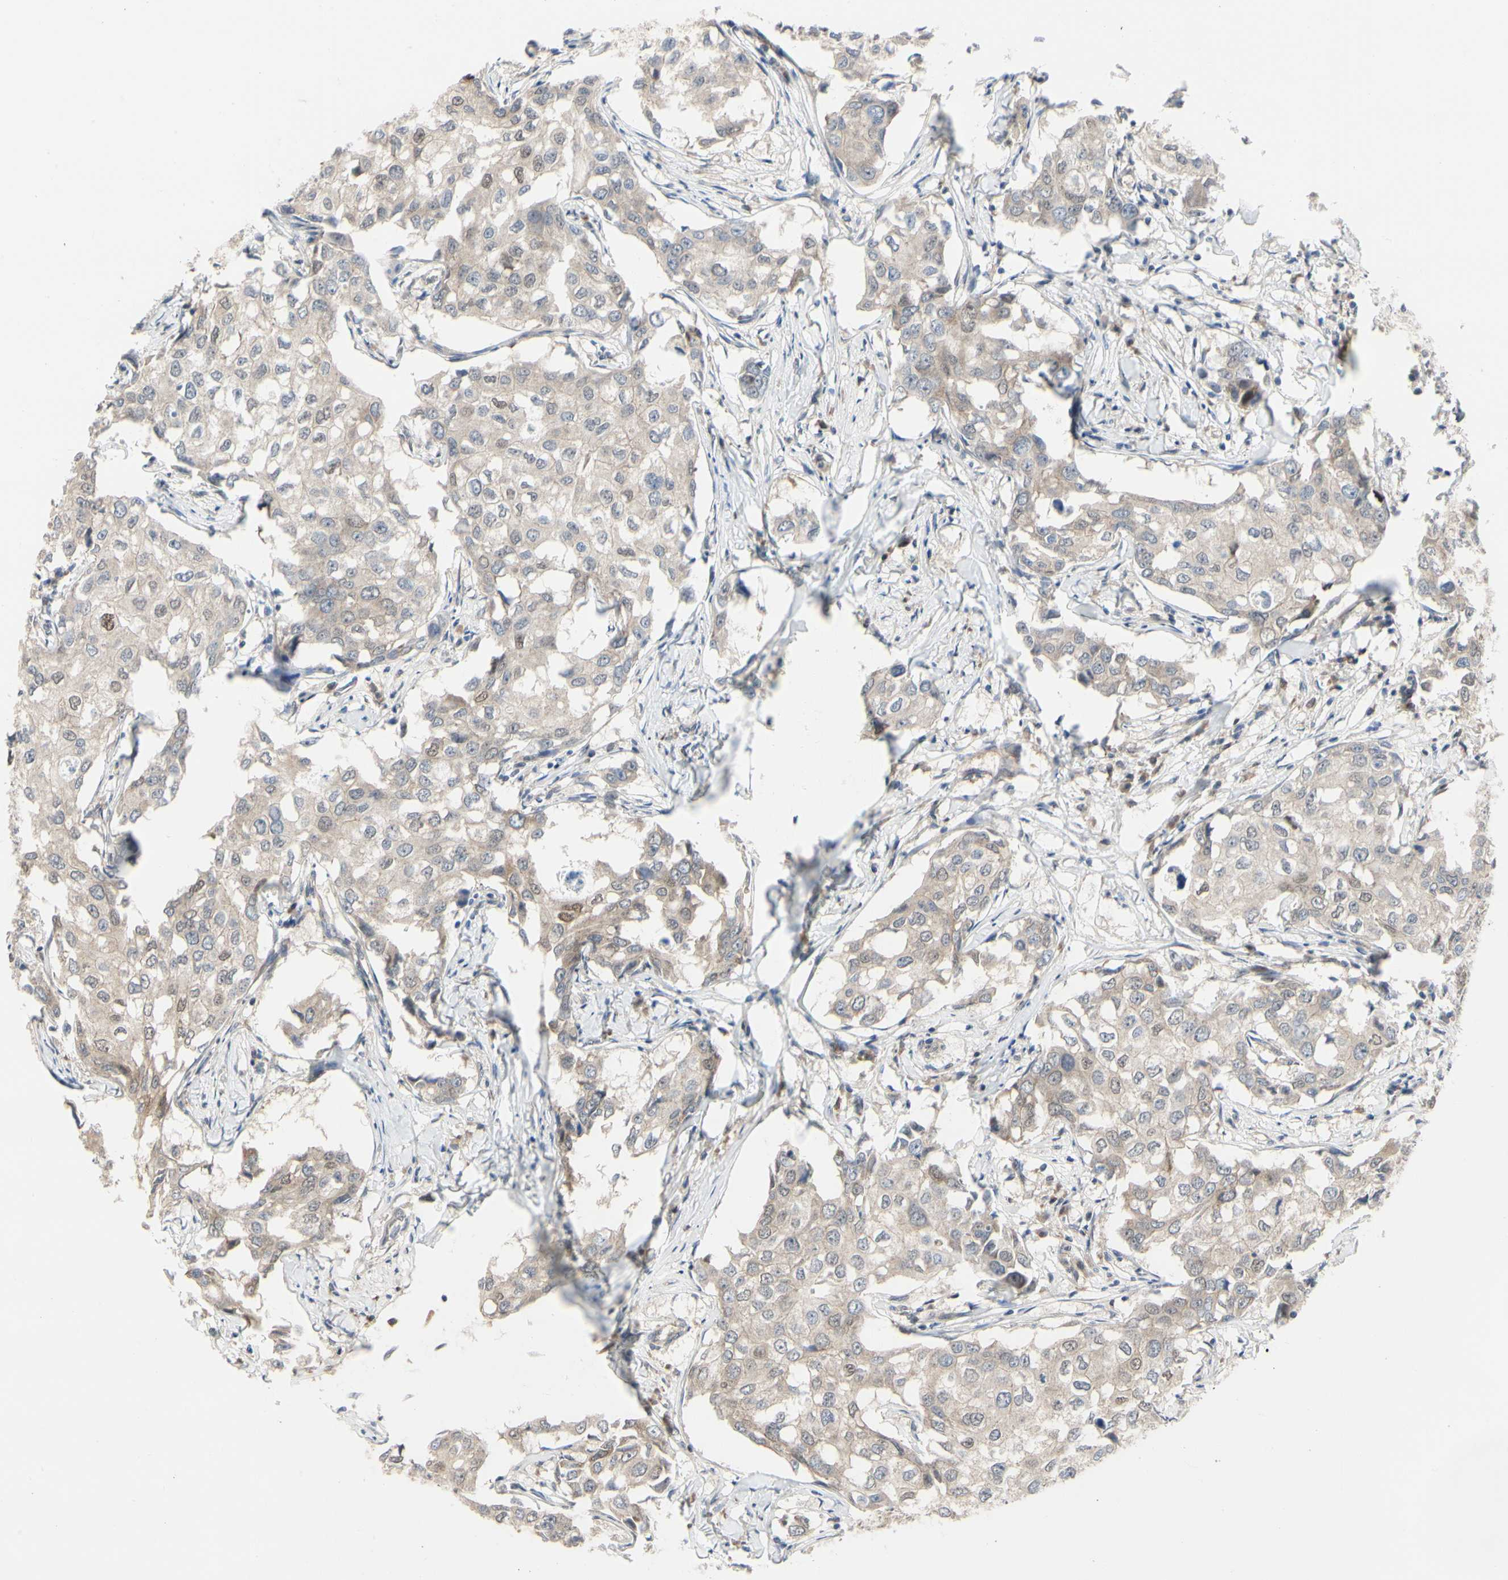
{"staining": {"intensity": "weak", "quantity": ">75%", "location": "cytoplasmic/membranous"}, "tissue": "breast cancer", "cell_type": "Tumor cells", "image_type": "cancer", "snomed": [{"axis": "morphology", "description": "Duct carcinoma"}, {"axis": "topography", "description": "Breast"}], "caption": "Breast cancer stained for a protein exhibits weak cytoplasmic/membranous positivity in tumor cells.", "gene": "CDK5", "patient": {"sex": "female", "age": 27}}